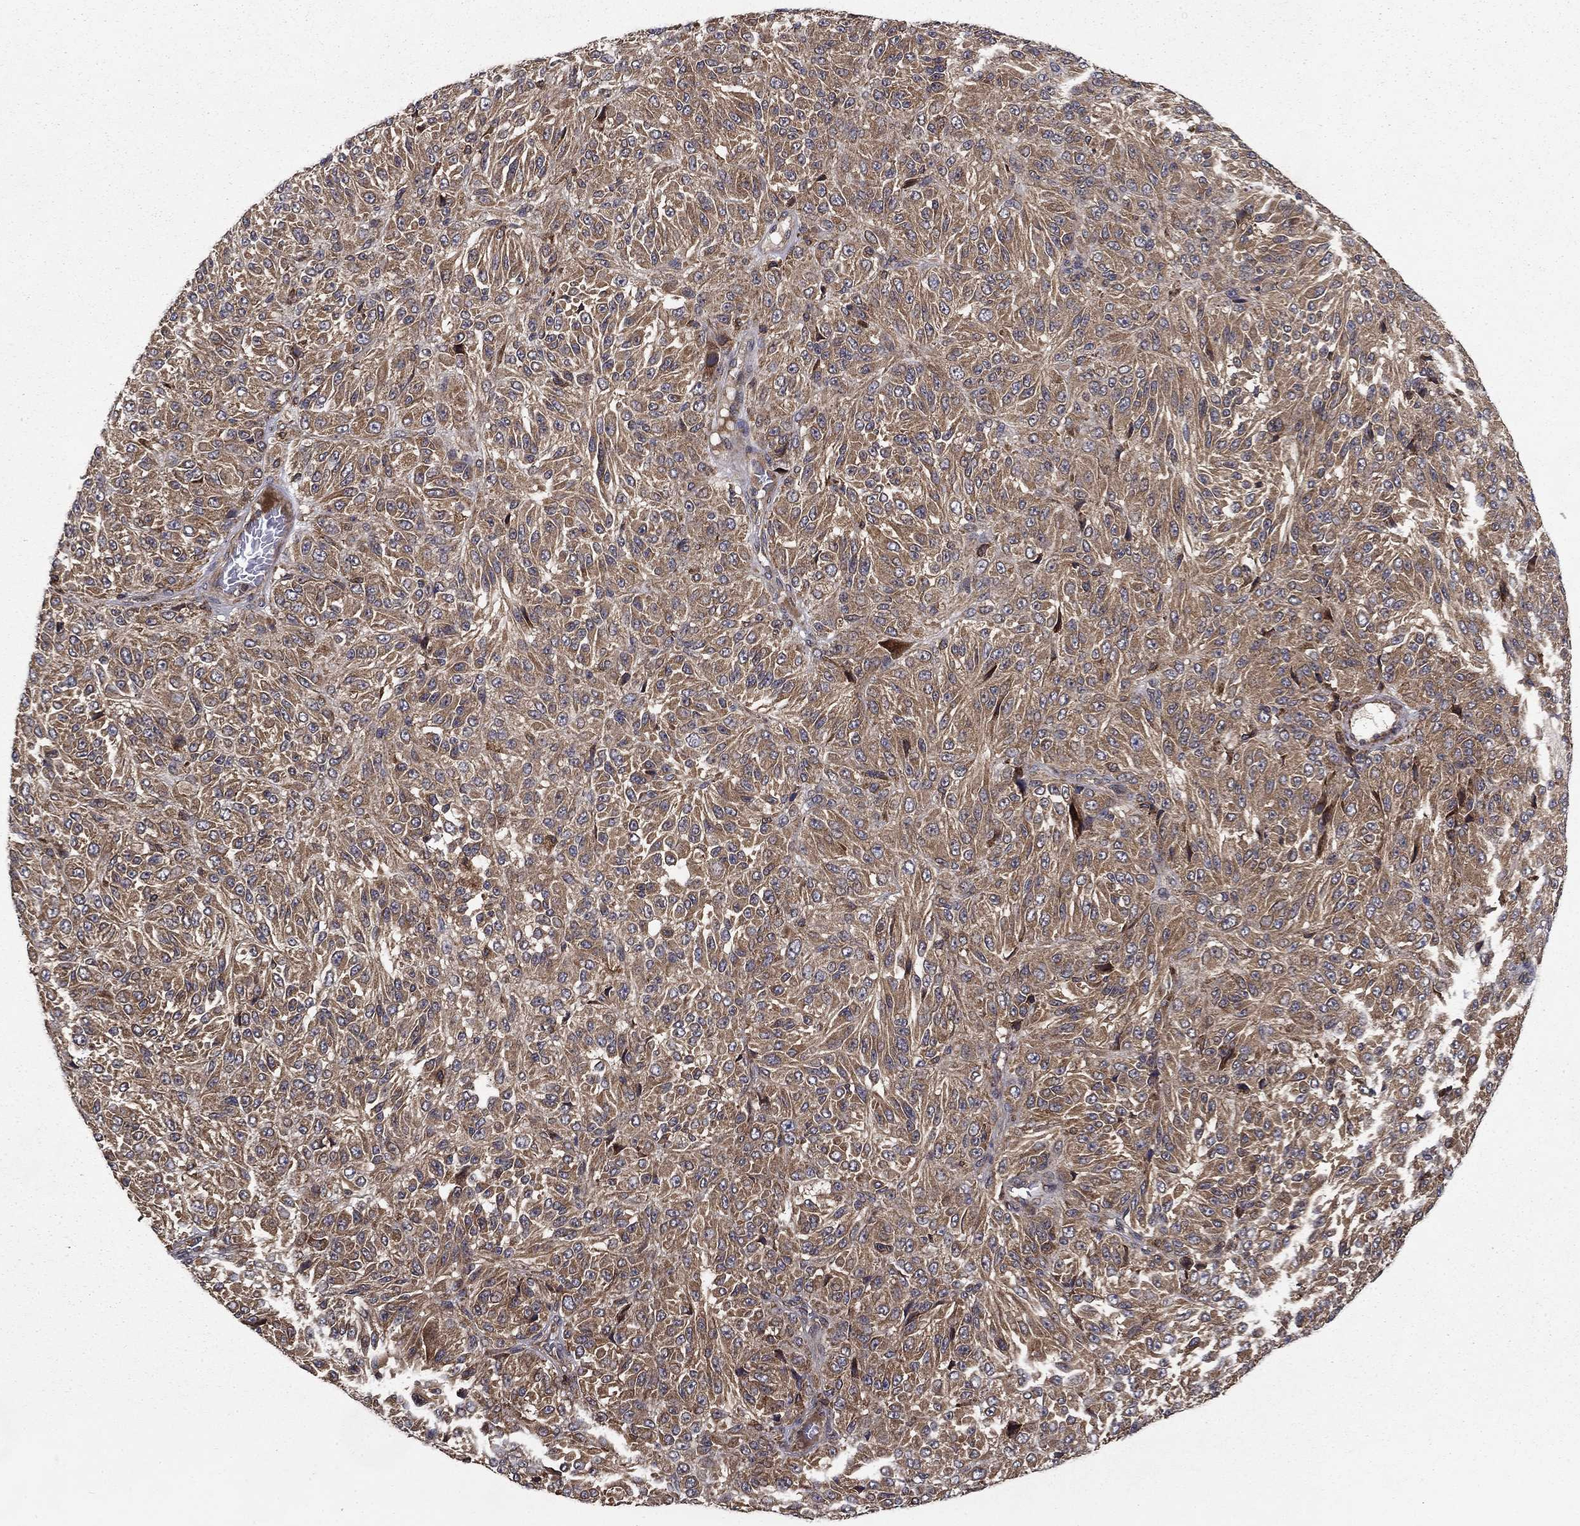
{"staining": {"intensity": "moderate", "quantity": "25%-75%", "location": "cytoplasmic/membranous"}, "tissue": "melanoma", "cell_type": "Tumor cells", "image_type": "cancer", "snomed": [{"axis": "morphology", "description": "Malignant melanoma, Metastatic site"}, {"axis": "topography", "description": "Brain"}], "caption": "A photomicrograph of human malignant melanoma (metastatic site) stained for a protein reveals moderate cytoplasmic/membranous brown staining in tumor cells.", "gene": "BABAM2", "patient": {"sex": "female", "age": 56}}